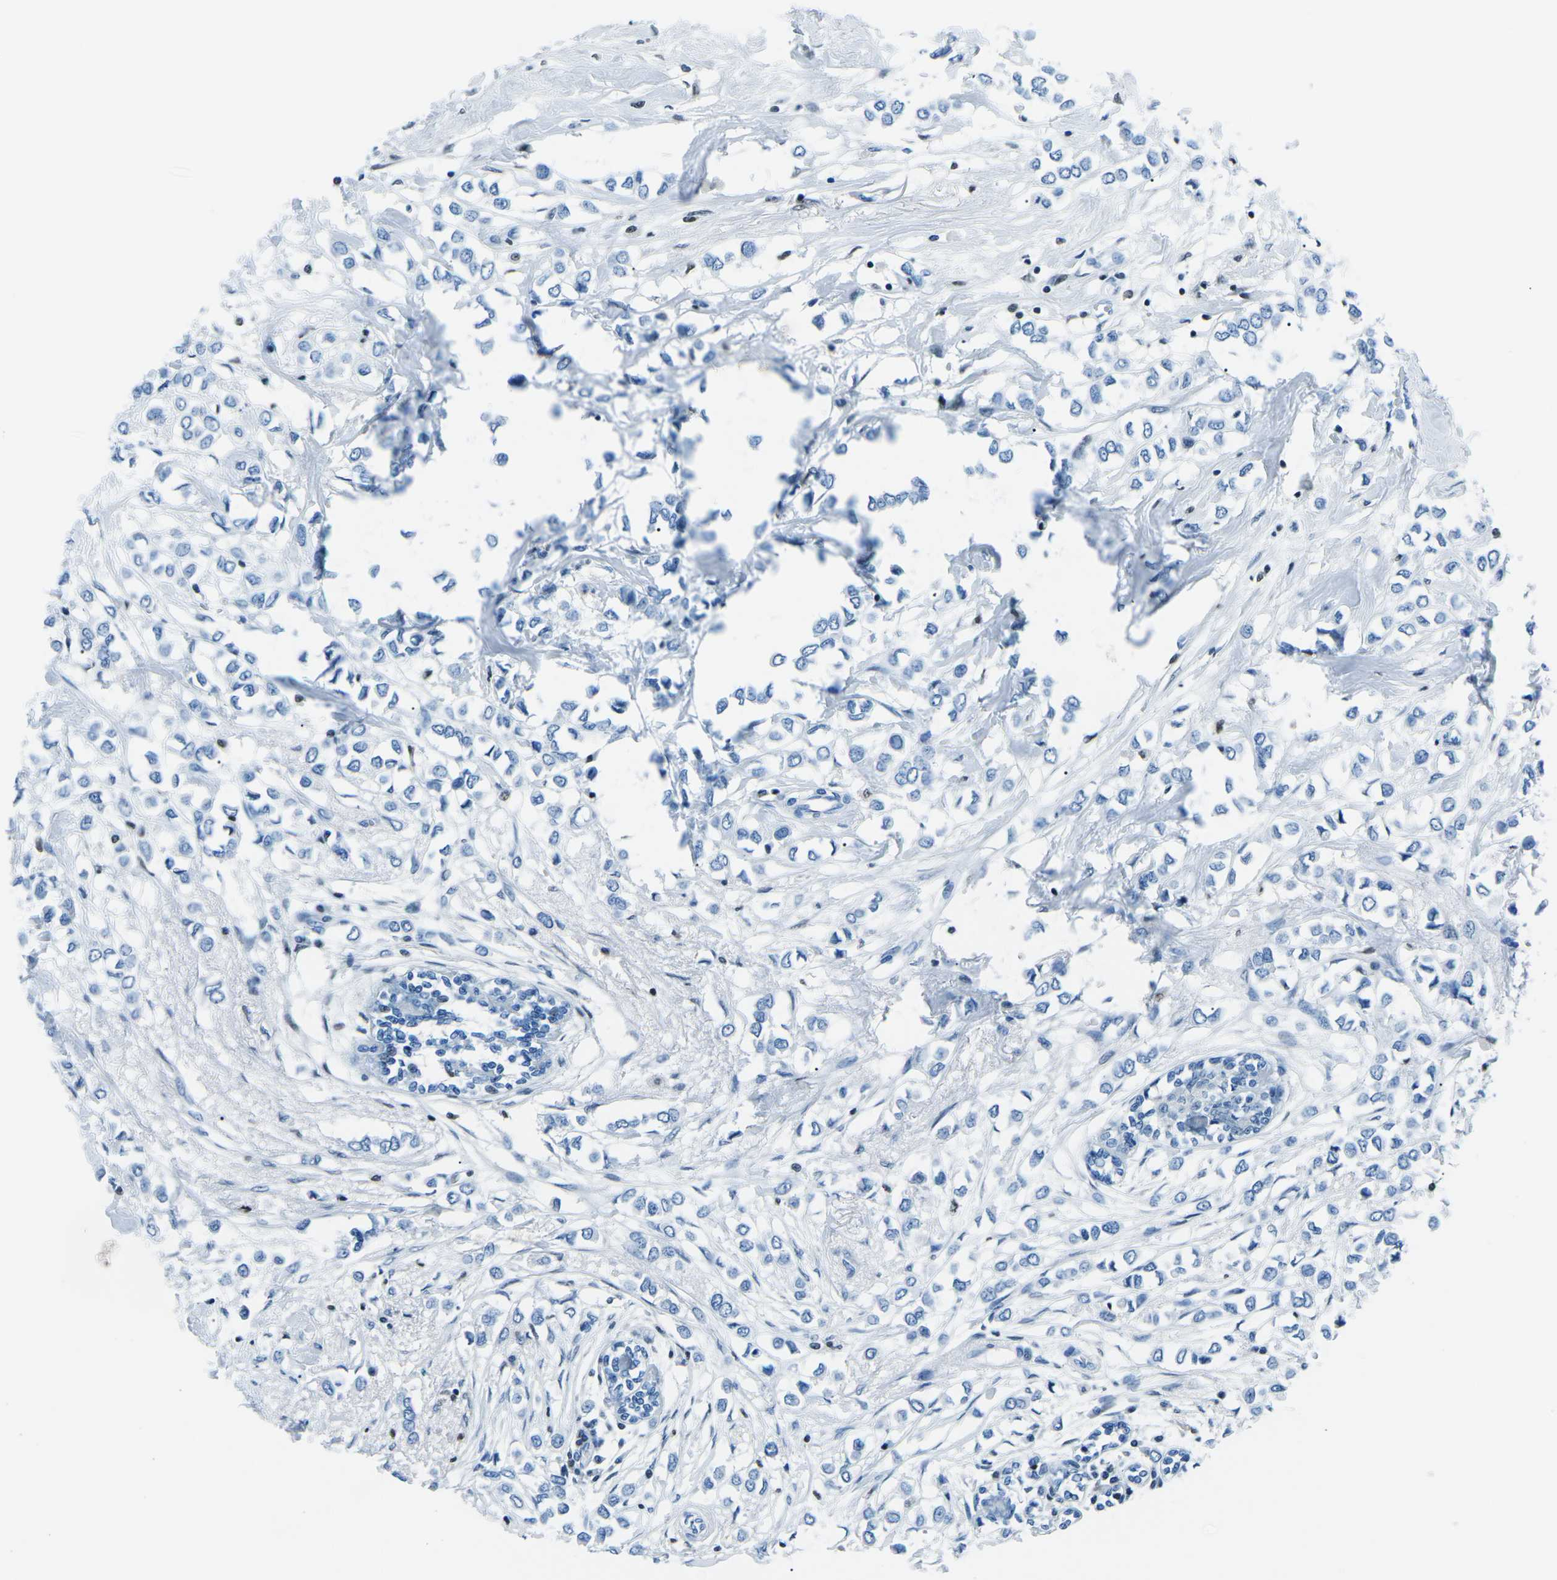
{"staining": {"intensity": "negative", "quantity": "none", "location": "none"}, "tissue": "breast cancer", "cell_type": "Tumor cells", "image_type": "cancer", "snomed": [{"axis": "morphology", "description": "Lobular carcinoma"}, {"axis": "topography", "description": "Breast"}], "caption": "A micrograph of breast lobular carcinoma stained for a protein shows no brown staining in tumor cells.", "gene": "CELF2", "patient": {"sex": "female", "age": 51}}